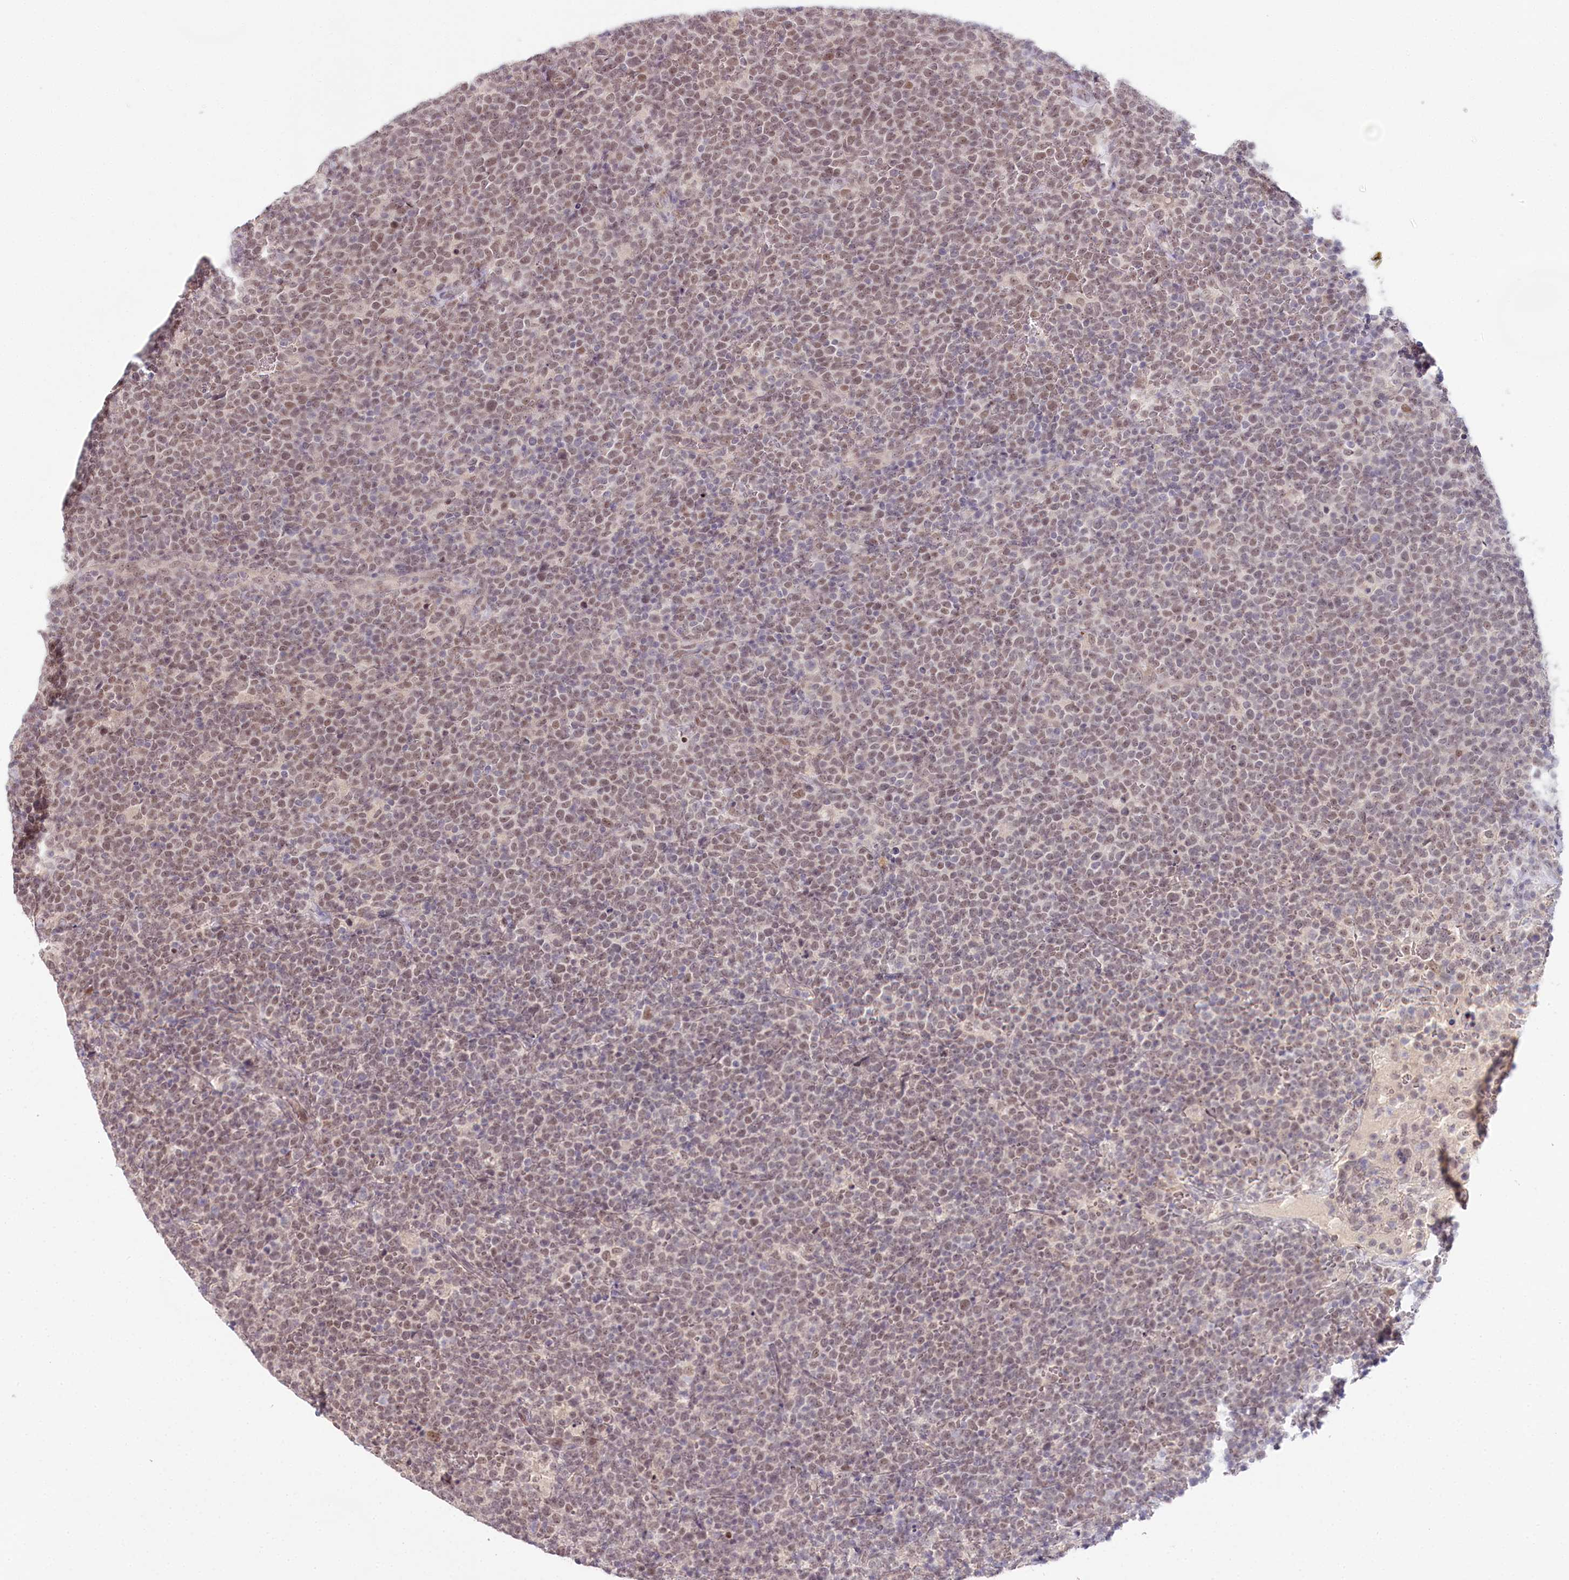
{"staining": {"intensity": "weak", "quantity": ">75%", "location": "nuclear"}, "tissue": "lymphoma", "cell_type": "Tumor cells", "image_type": "cancer", "snomed": [{"axis": "morphology", "description": "Malignant lymphoma, non-Hodgkin's type, High grade"}, {"axis": "topography", "description": "Lymph node"}], "caption": "This is a micrograph of immunohistochemistry (IHC) staining of malignant lymphoma, non-Hodgkin's type (high-grade), which shows weak staining in the nuclear of tumor cells.", "gene": "AMTN", "patient": {"sex": "male", "age": 61}}